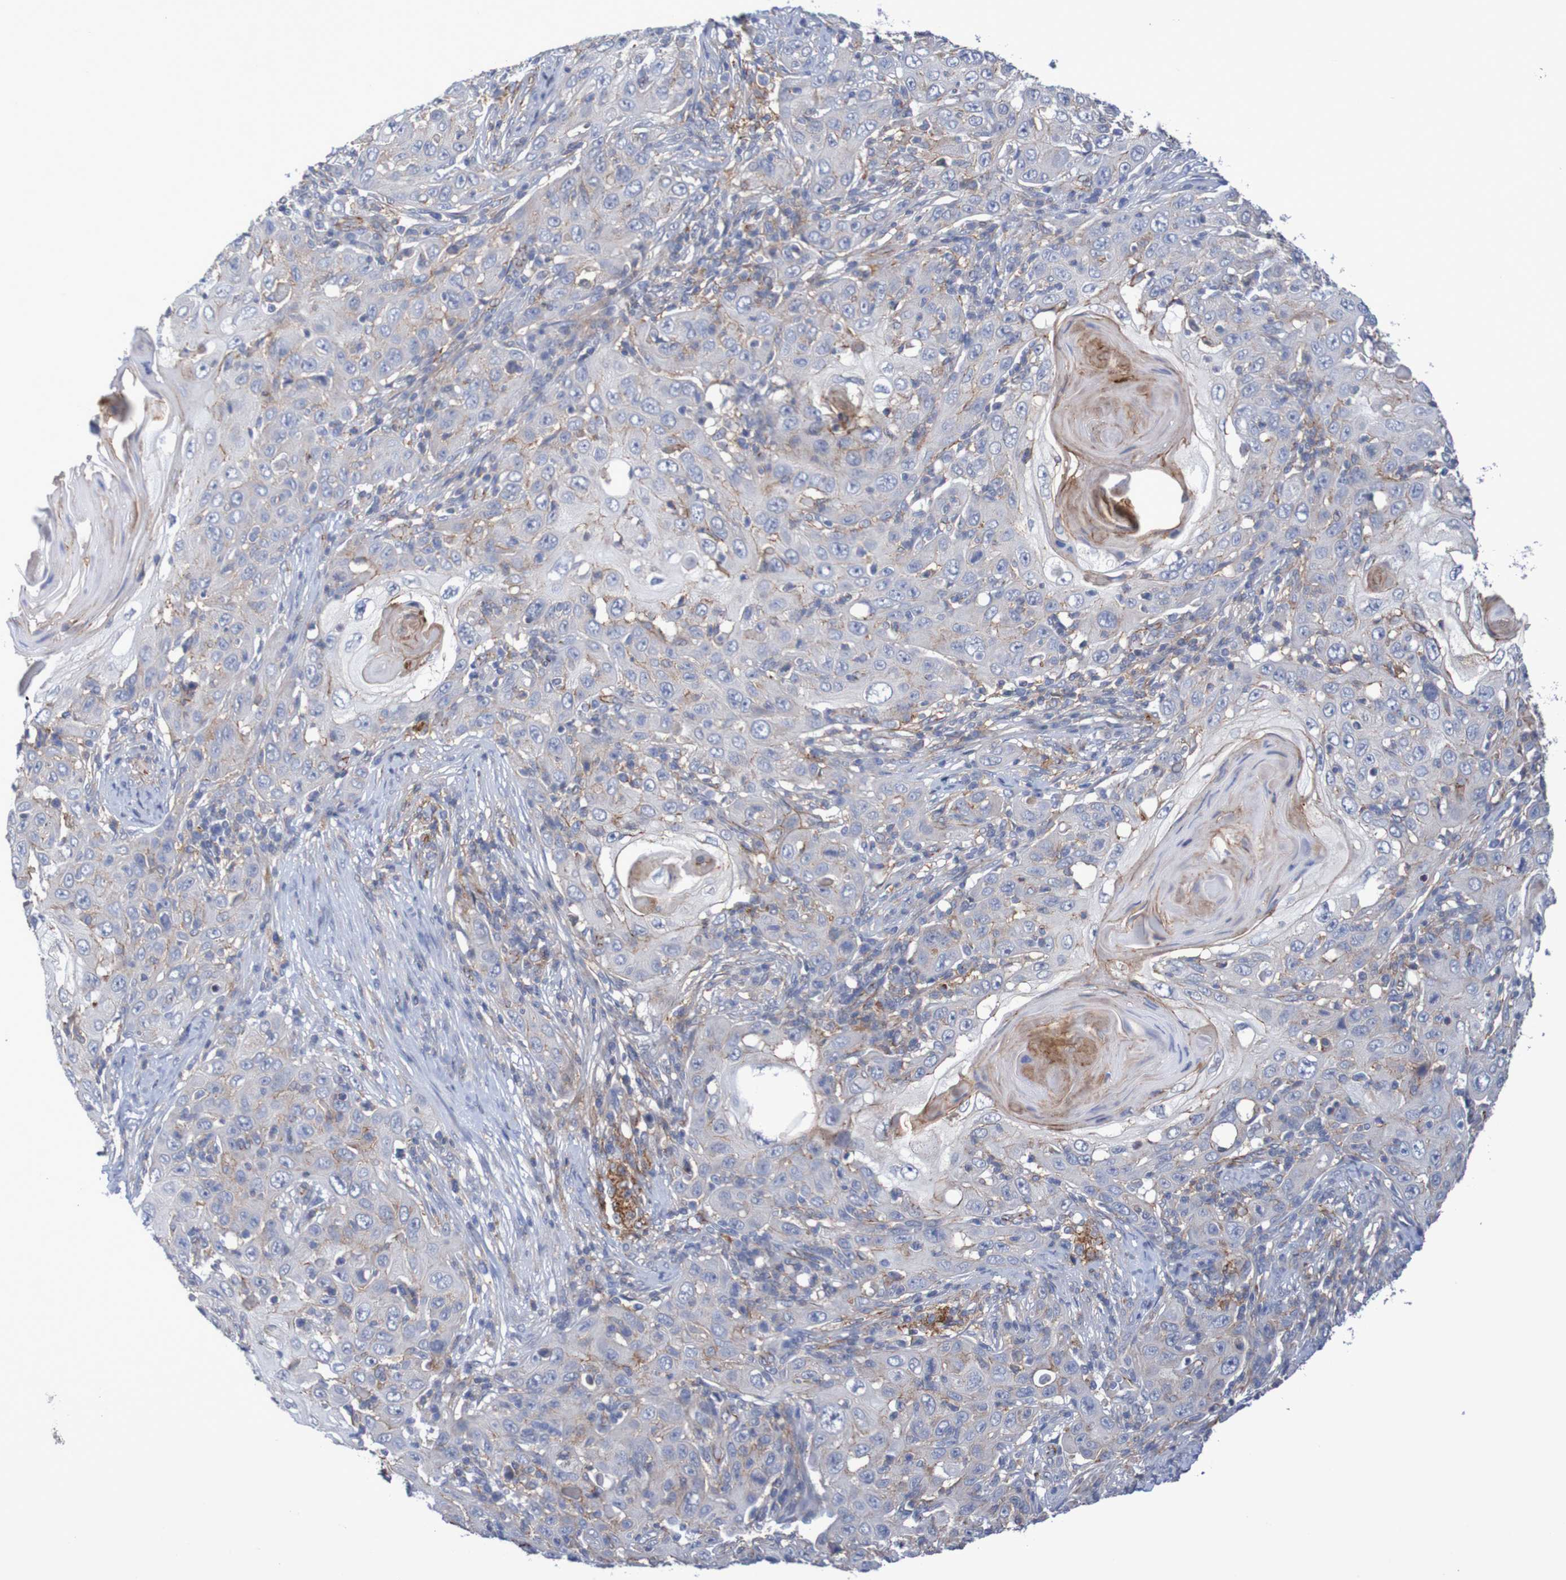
{"staining": {"intensity": "weak", "quantity": "25%-75%", "location": "cytoplasmic/membranous"}, "tissue": "skin cancer", "cell_type": "Tumor cells", "image_type": "cancer", "snomed": [{"axis": "morphology", "description": "Squamous cell carcinoma, NOS"}, {"axis": "topography", "description": "Skin"}], "caption": "Tumor cells exhibit weak cytoplasmic/membranous positivity in about 25%-75% of cells in skin cancer (squamous cell carcinoma).", "gene": "NECTIN2", "patient": {"sex": "female", "age": 88}}